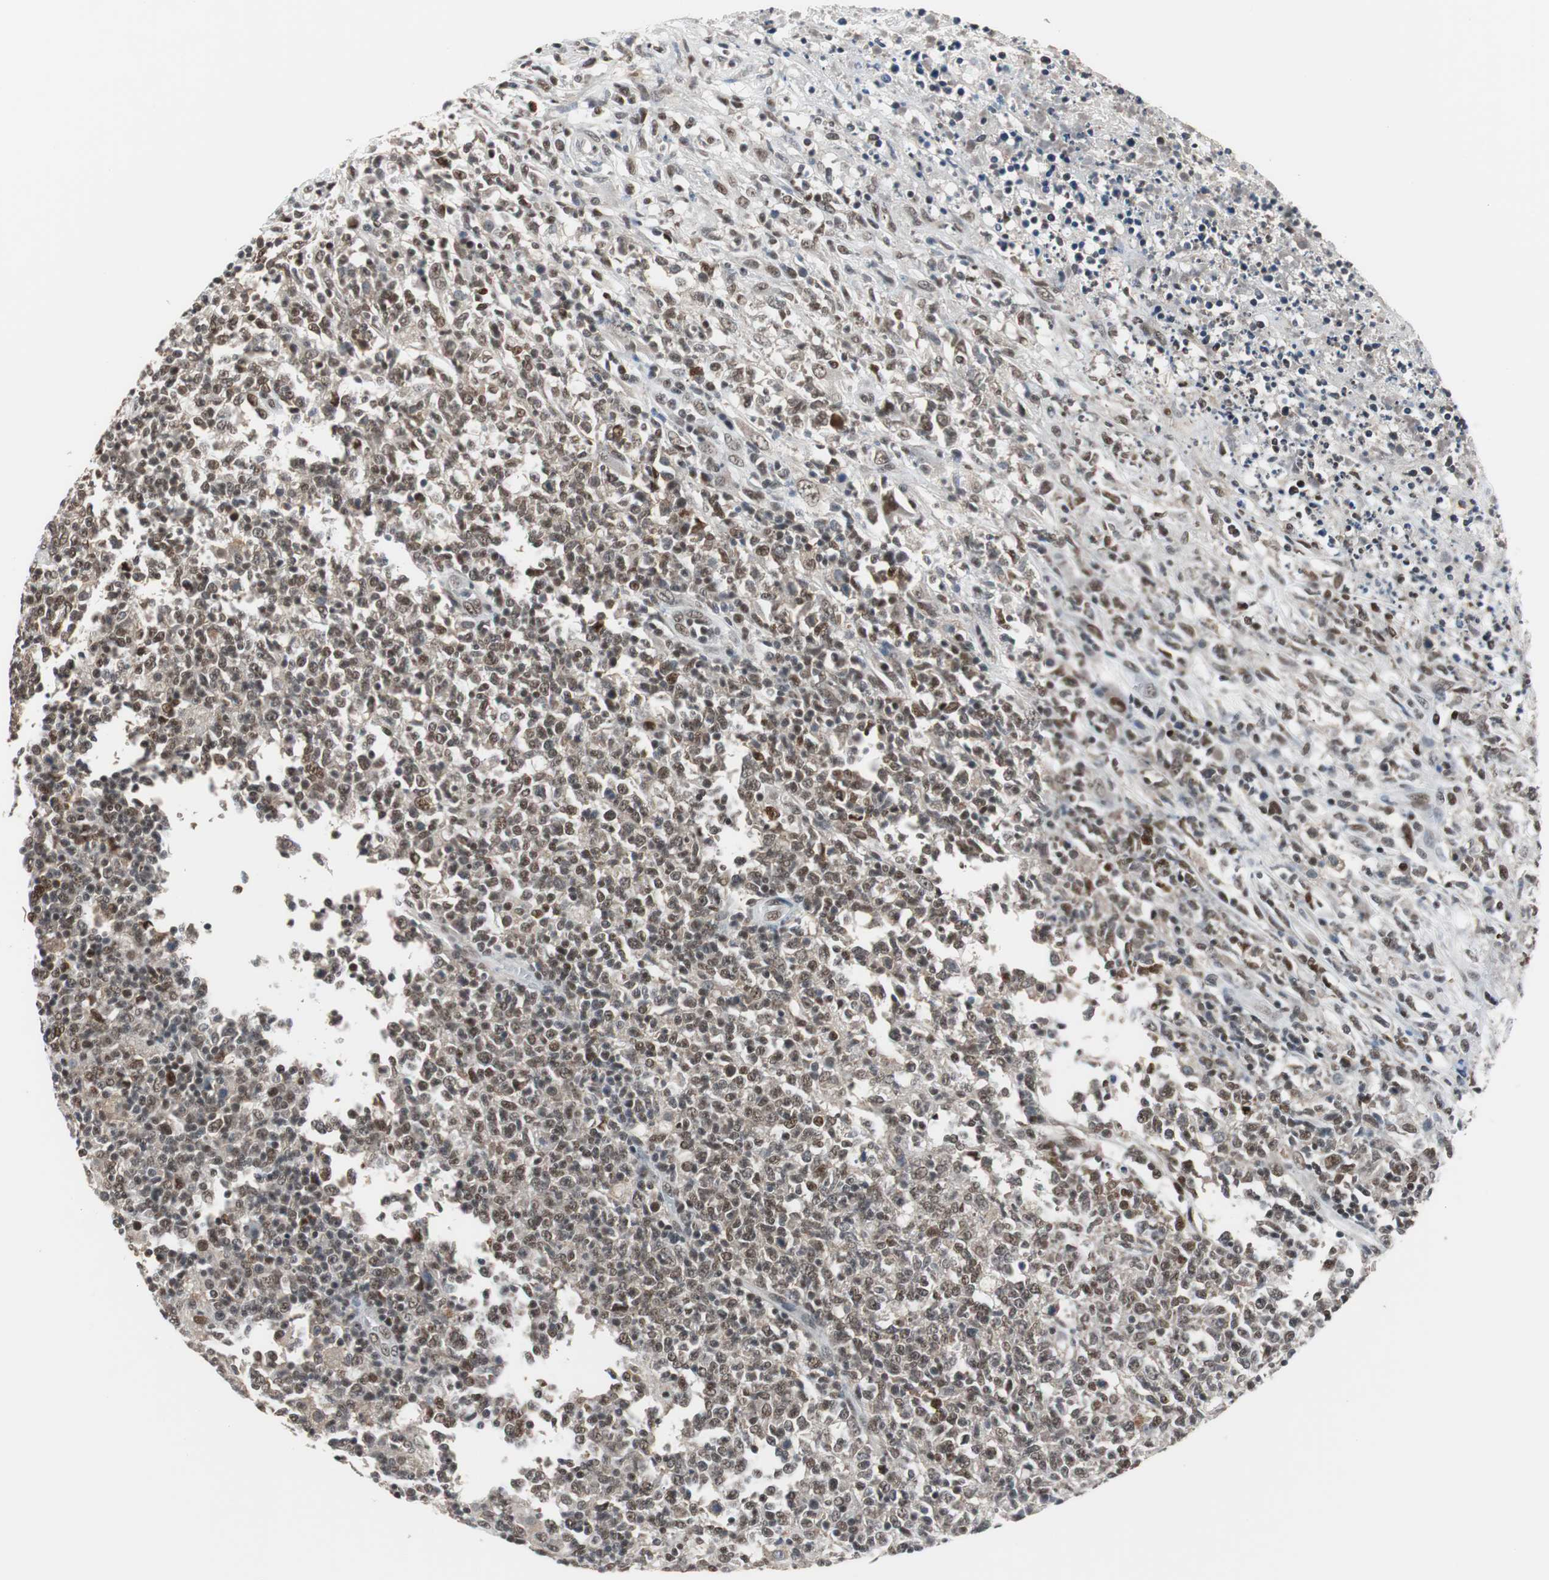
{"staining": {"intensity": "moderate", "quantity": ">75%", "location": "nuclear"}, "tissue": "lymphoma", "cell_type": "Tumor cells", "image_type": "cancer", "snomed": [{"axis": "morphology", "description": "Malignant lymphoma, non-Hodgkin's type, High grade"}, {"axis": "topography", "description": "Lymph node"}], "caption": "Moderate nuclear expression for a protein is seen in approximately >75% of tumor cells of high-grade malignant lymphoma, non-Hodgkin's type using immunohistochemistry (IHC).", "gene": "TAF7", "patient": {"sex": "female", "age": 84}}